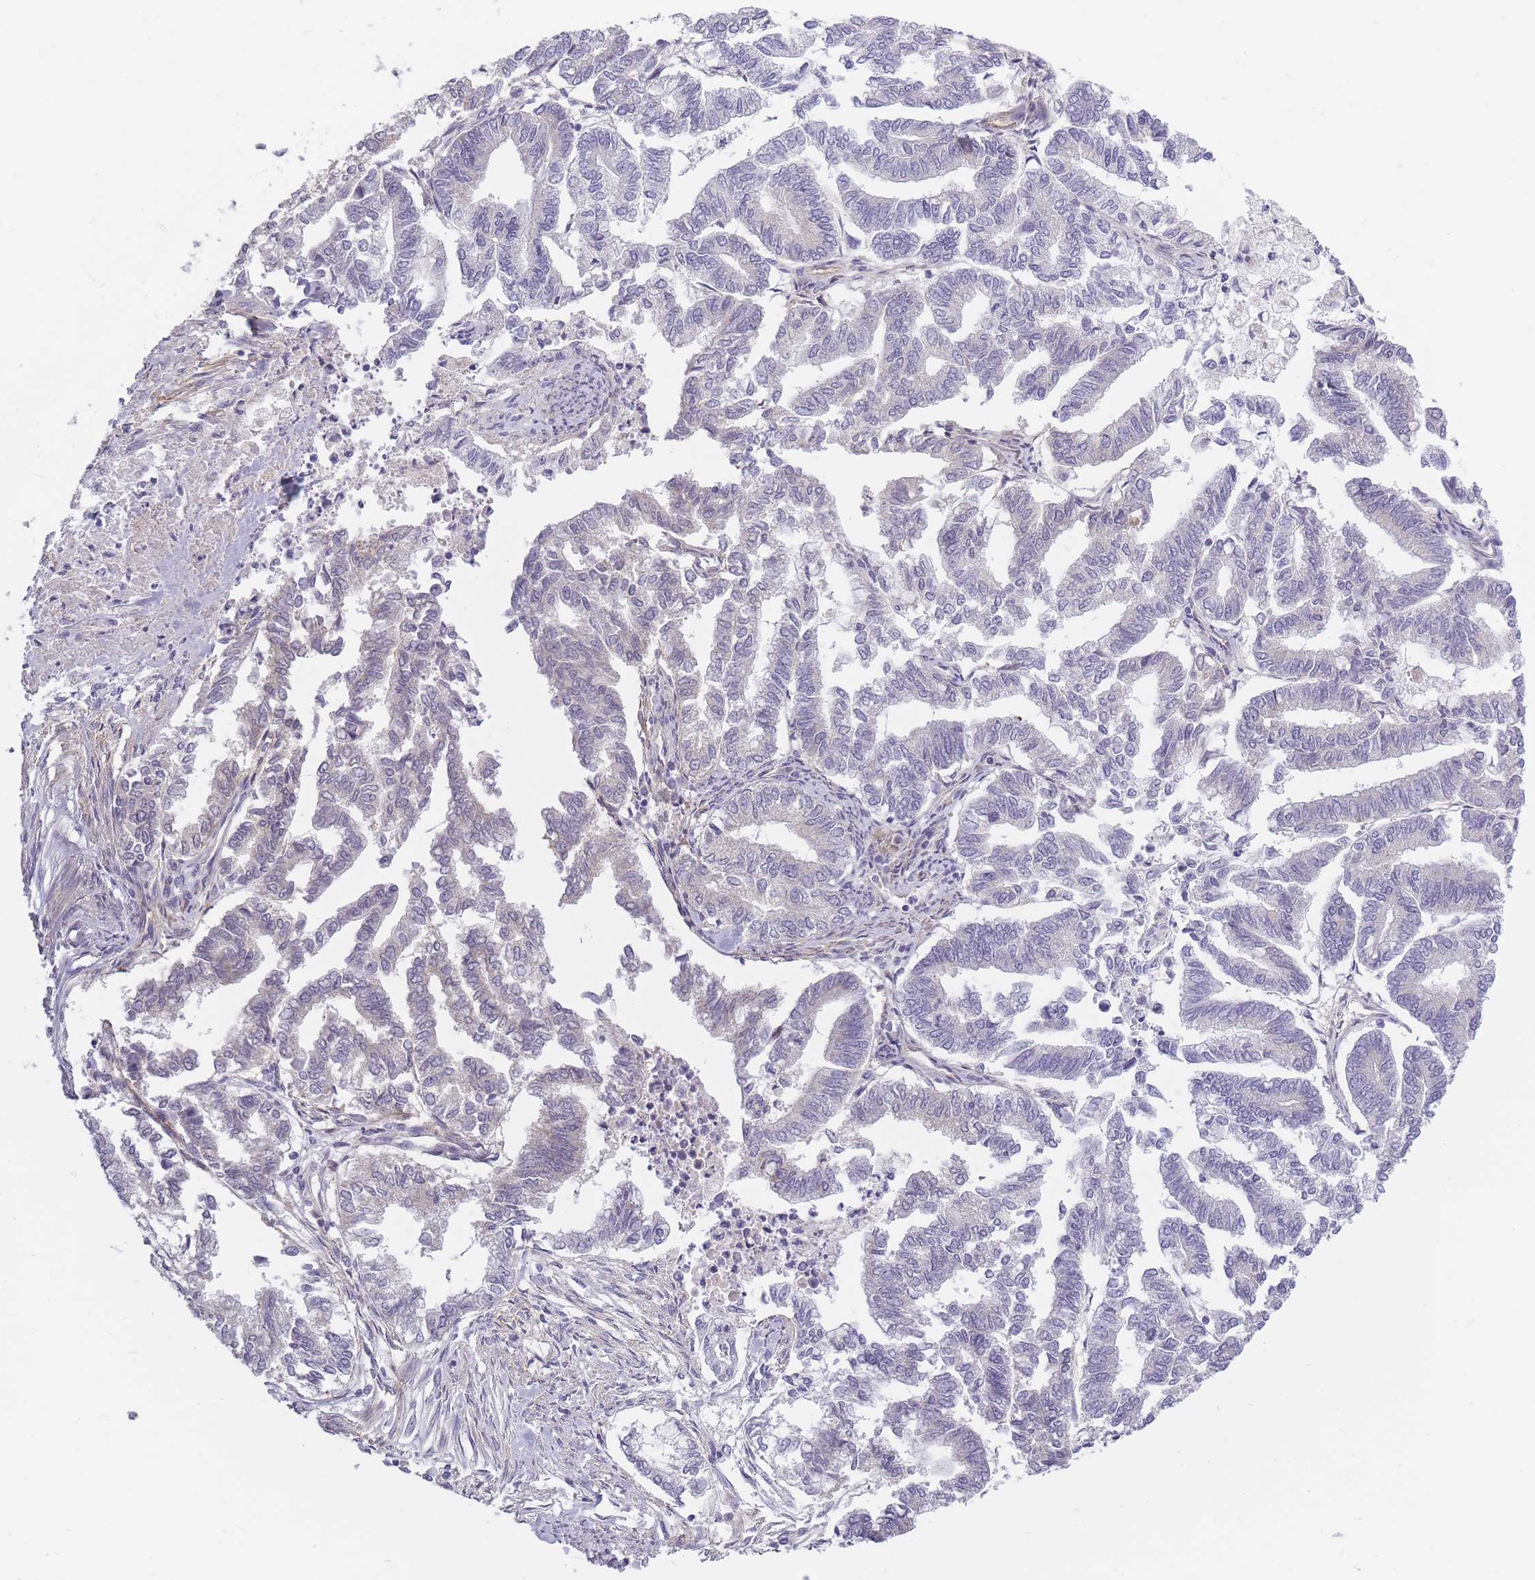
{"staining": {"intensity": "negative", "quantity": "none", "location": "none"}, "tissue": "endometrial cancer", "cell_type": "Tumor cells", "image_type": "cancer", "snomed": [{"axis": "morphology", "description": "Adenocarcinoma, NOS"}, {"axis": "topography", "description": "Endometrium"}], "caption": "There is no significant staining in tumor cells of endometrial adenocarcinoma.", "gene": "AP3M2", "patient": {"sex": "female", "age": 79}}